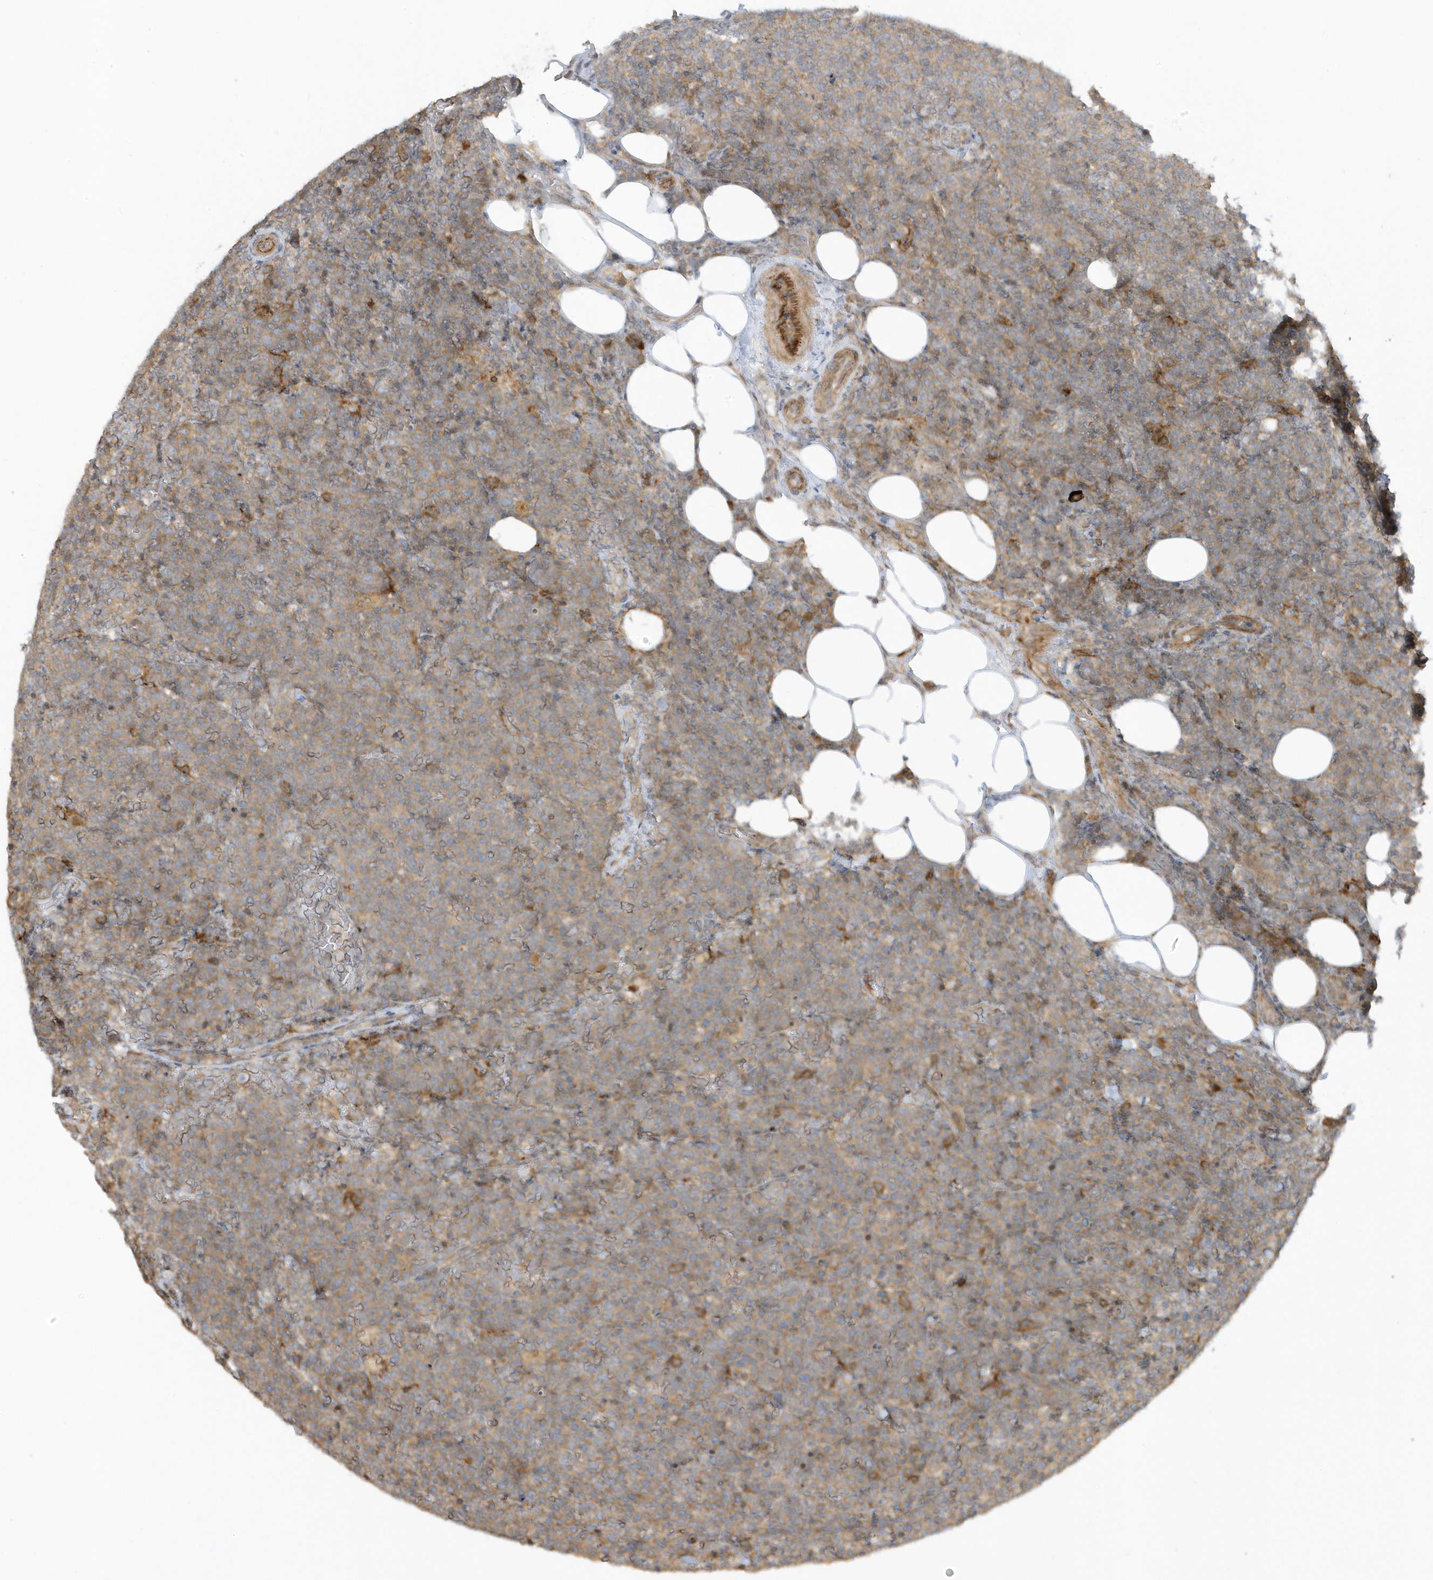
{"staining": {"intensity": "weak", "quantity": "25%-75%", "location": "cytoplasmic/membranous"}, "tissue": "lymphoma", "cell_type": "Tumor cells", "image_type": "cancer", "snomed": [{"axis": "morphology", "description": "Malignant lymphoma, non-Hodgkin's type, High grade"}, {"axis": "topography", "description": "Lymph node"}], "caption": "Protein analysis of lymphoma tissue shows weak cytoplasmic/membranous expression in about 25%-75% of tumor cells. Nuclei are stained in blue.", "gene": "ZBTB8A", "patient": {"sex": "male", "age": 61}}